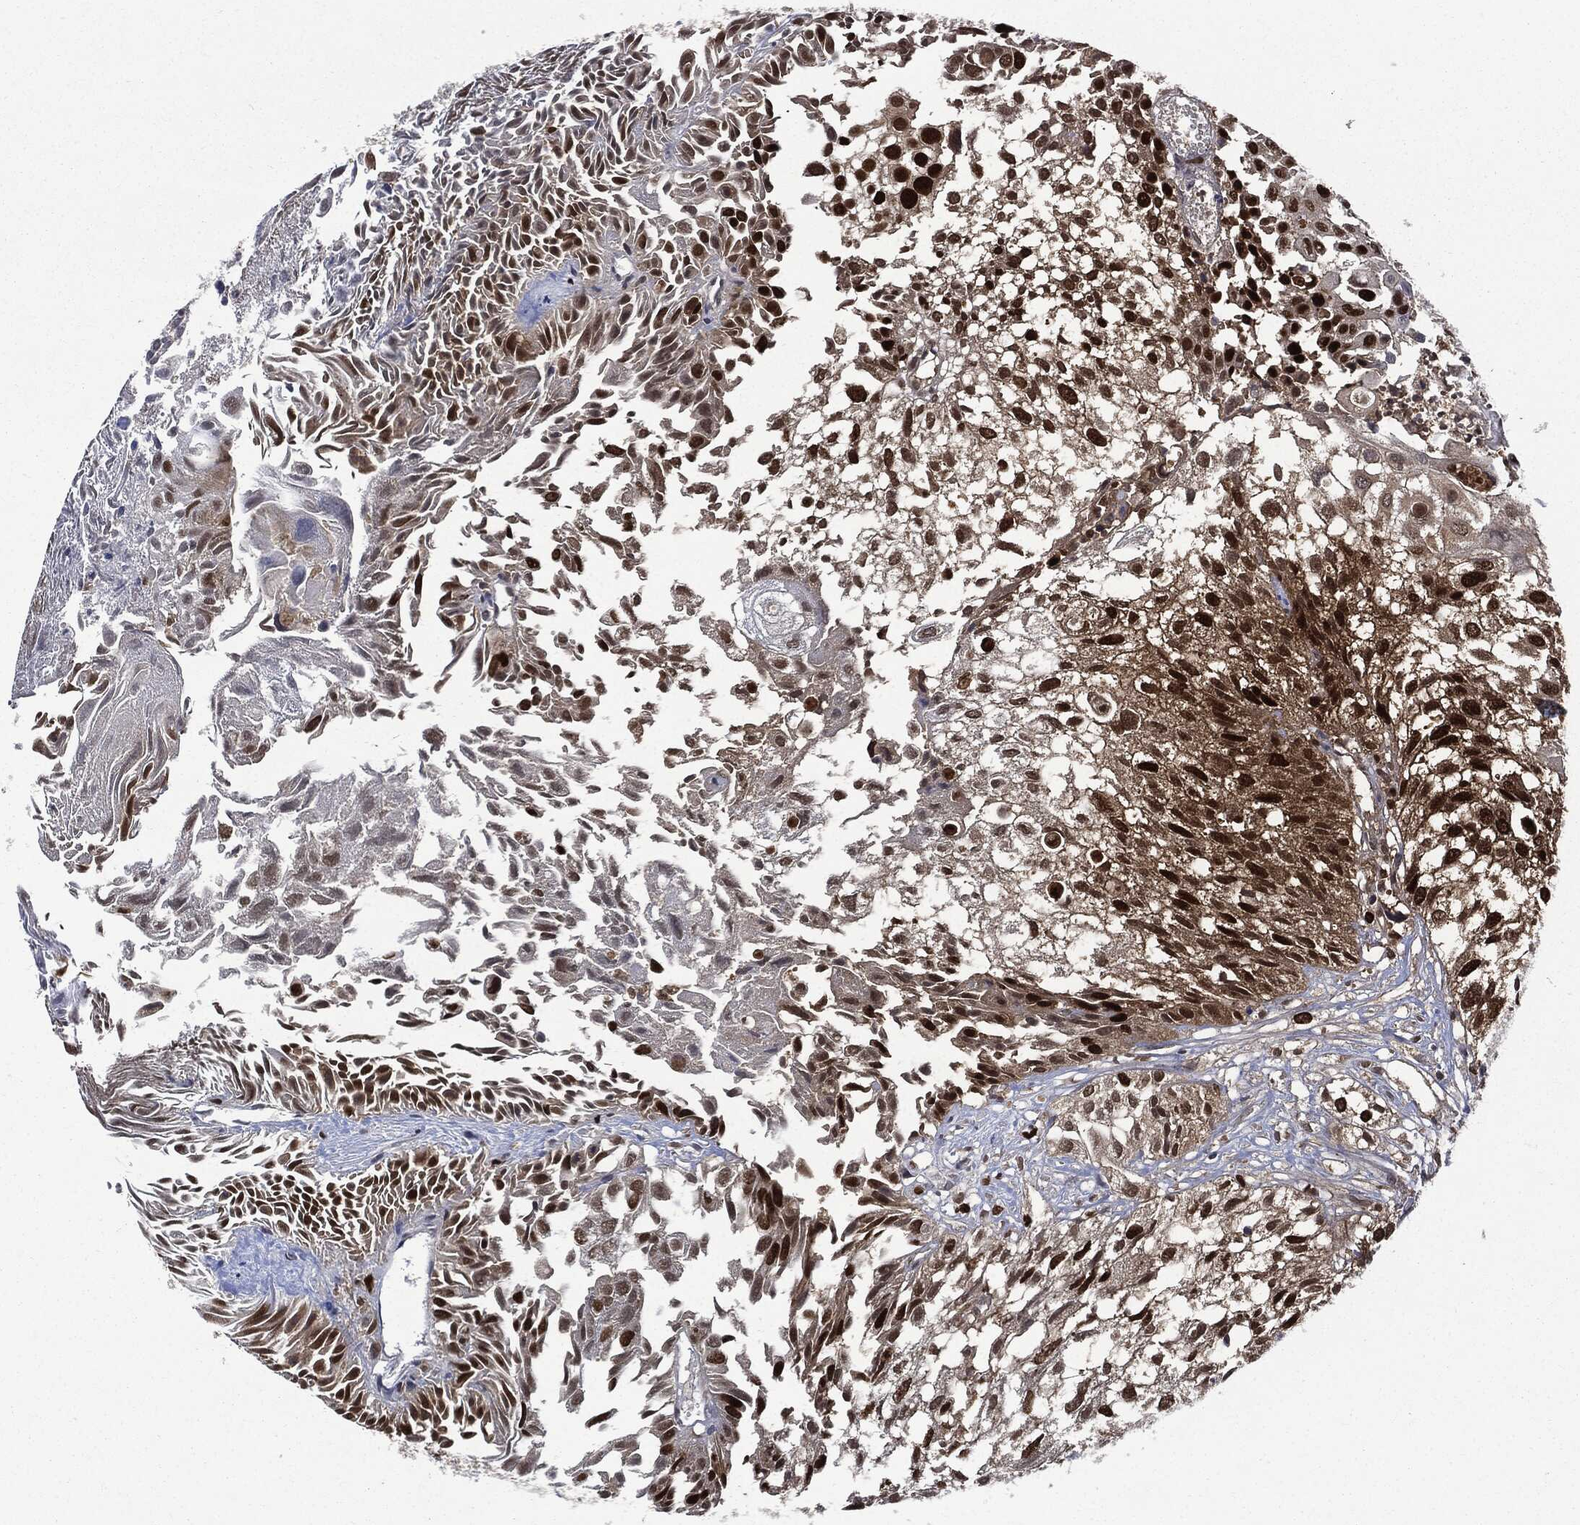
{"staining": {"intensity": "strong", "quantity": ">75%", "location": "nuclear"}, "tissue": "urothelial cancer", "cell_type": "Tumor cells", "image_type": "cancer", "snomed": [{"axis": "morphology", "description": "Urothelial carcinoma, High grade"}, {"axis": "topography", "description": "Urinary bladder"}], "caption": "Immunohistochemistry (DAB (3,3'-diaminobenzidine)) staining of urothelial carcinoma (high-grade) shows strong nuclear protein expression in about >75% of tumor cells.", "gene": "PCNA", "patient": {"sex": "female", "age": 79}}